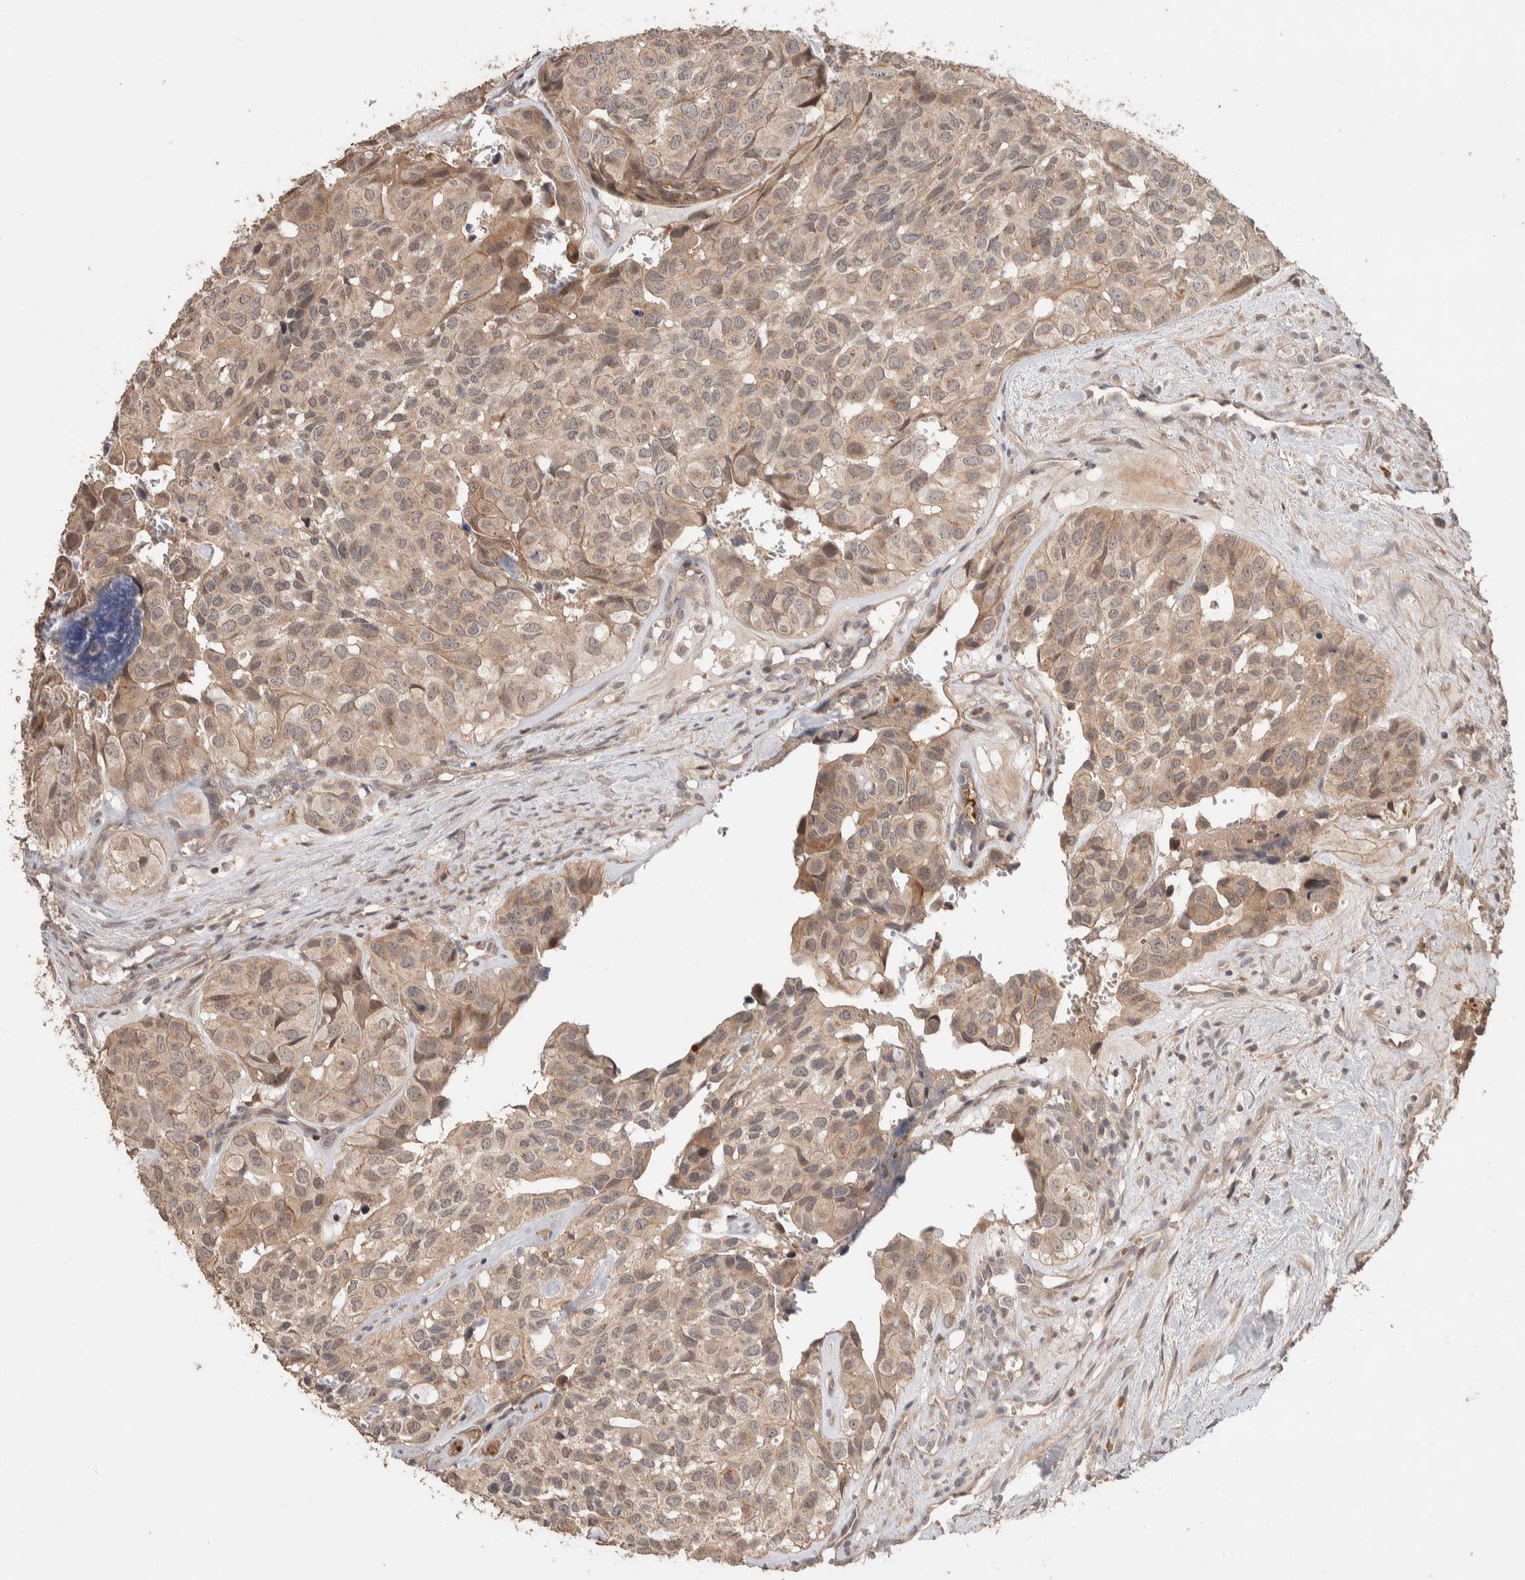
{"staining": {"intensity": "weak", "quantity": ">75%", "location": "cytoplasmic/membranous"}, "tissue": "head and neck cancer", "cell_type": "Tumor cells", "image_type": "cancer", "snomed": [{"axis": "morphology", "description": "Adenocarcinoma, NOS"}, {"axis": "topography", "description": "Salivary gland, NOS"}, {"axis": "topography", "description": "Head-Neck"}], "caption": "Brown immunohistochemical staining in human adenocarcinoma (head and neck) demonstrates weak cytoplasmic/membranous expression in approximately >75% of tumor cells.", "gene": "CASK", "patient": {"sex": "female", "age": 76}}